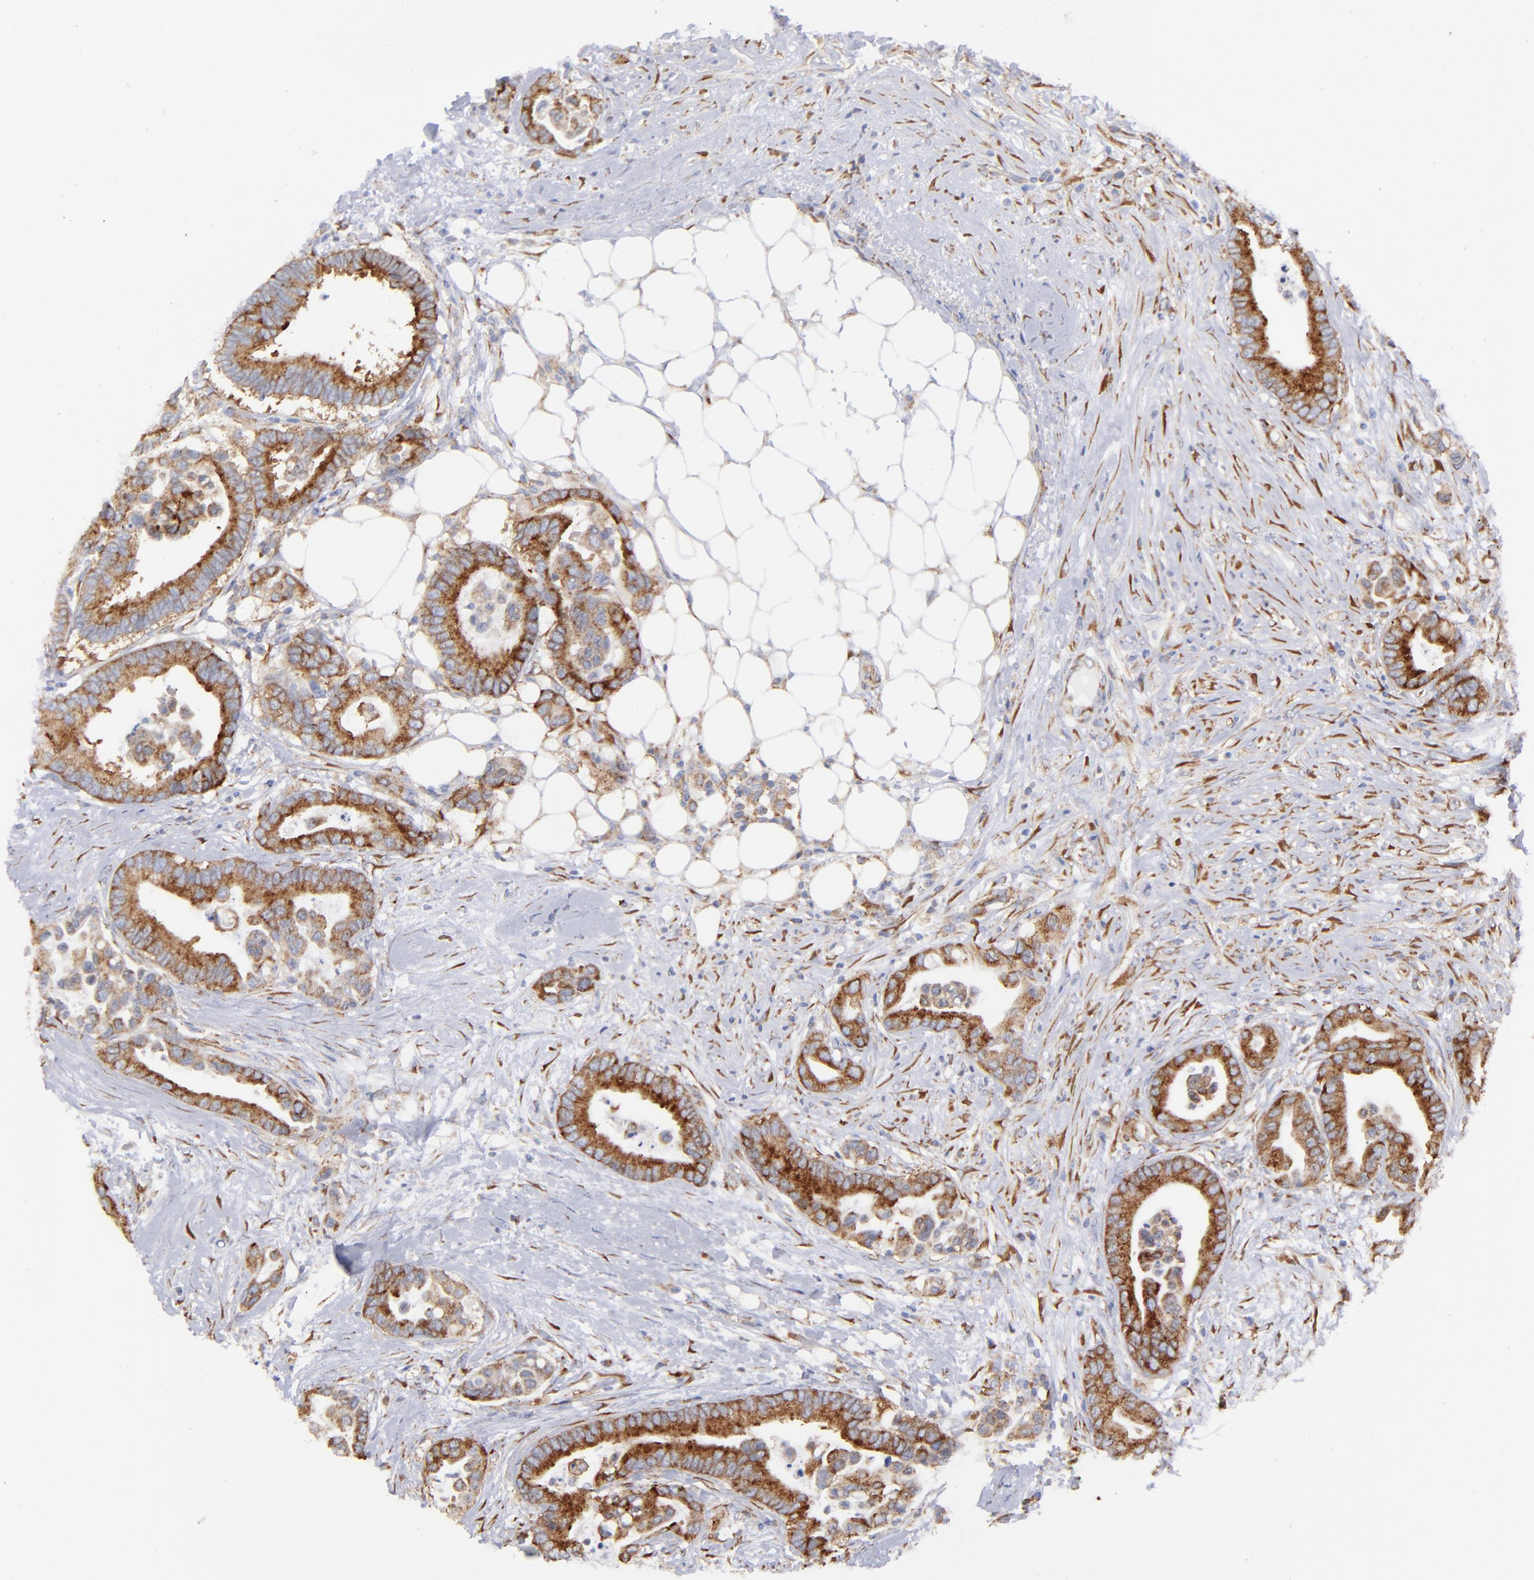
{"staining": {"intensity": "strong", "quantity": ">75%", "location": "cytoplasmic/membranous"}, "tissue": "colorectal cancer", "cell_type": "Tumor cells", "image_type": "cancer", "snomed": [{"axis": "morphology", "description": "Adenocarcinoma, NOS"}, {"axis": "topography", "description": "Colon"}], "caption": "Immunohistochemistry image of colorectal cancer stained for a protein (brown), which shows high levels of strong cytoplasmic/membranous expression in about >75% of tumor cells.", "gene": "EIF2AK2", "patient": {"sex": "male", "age": 82}}